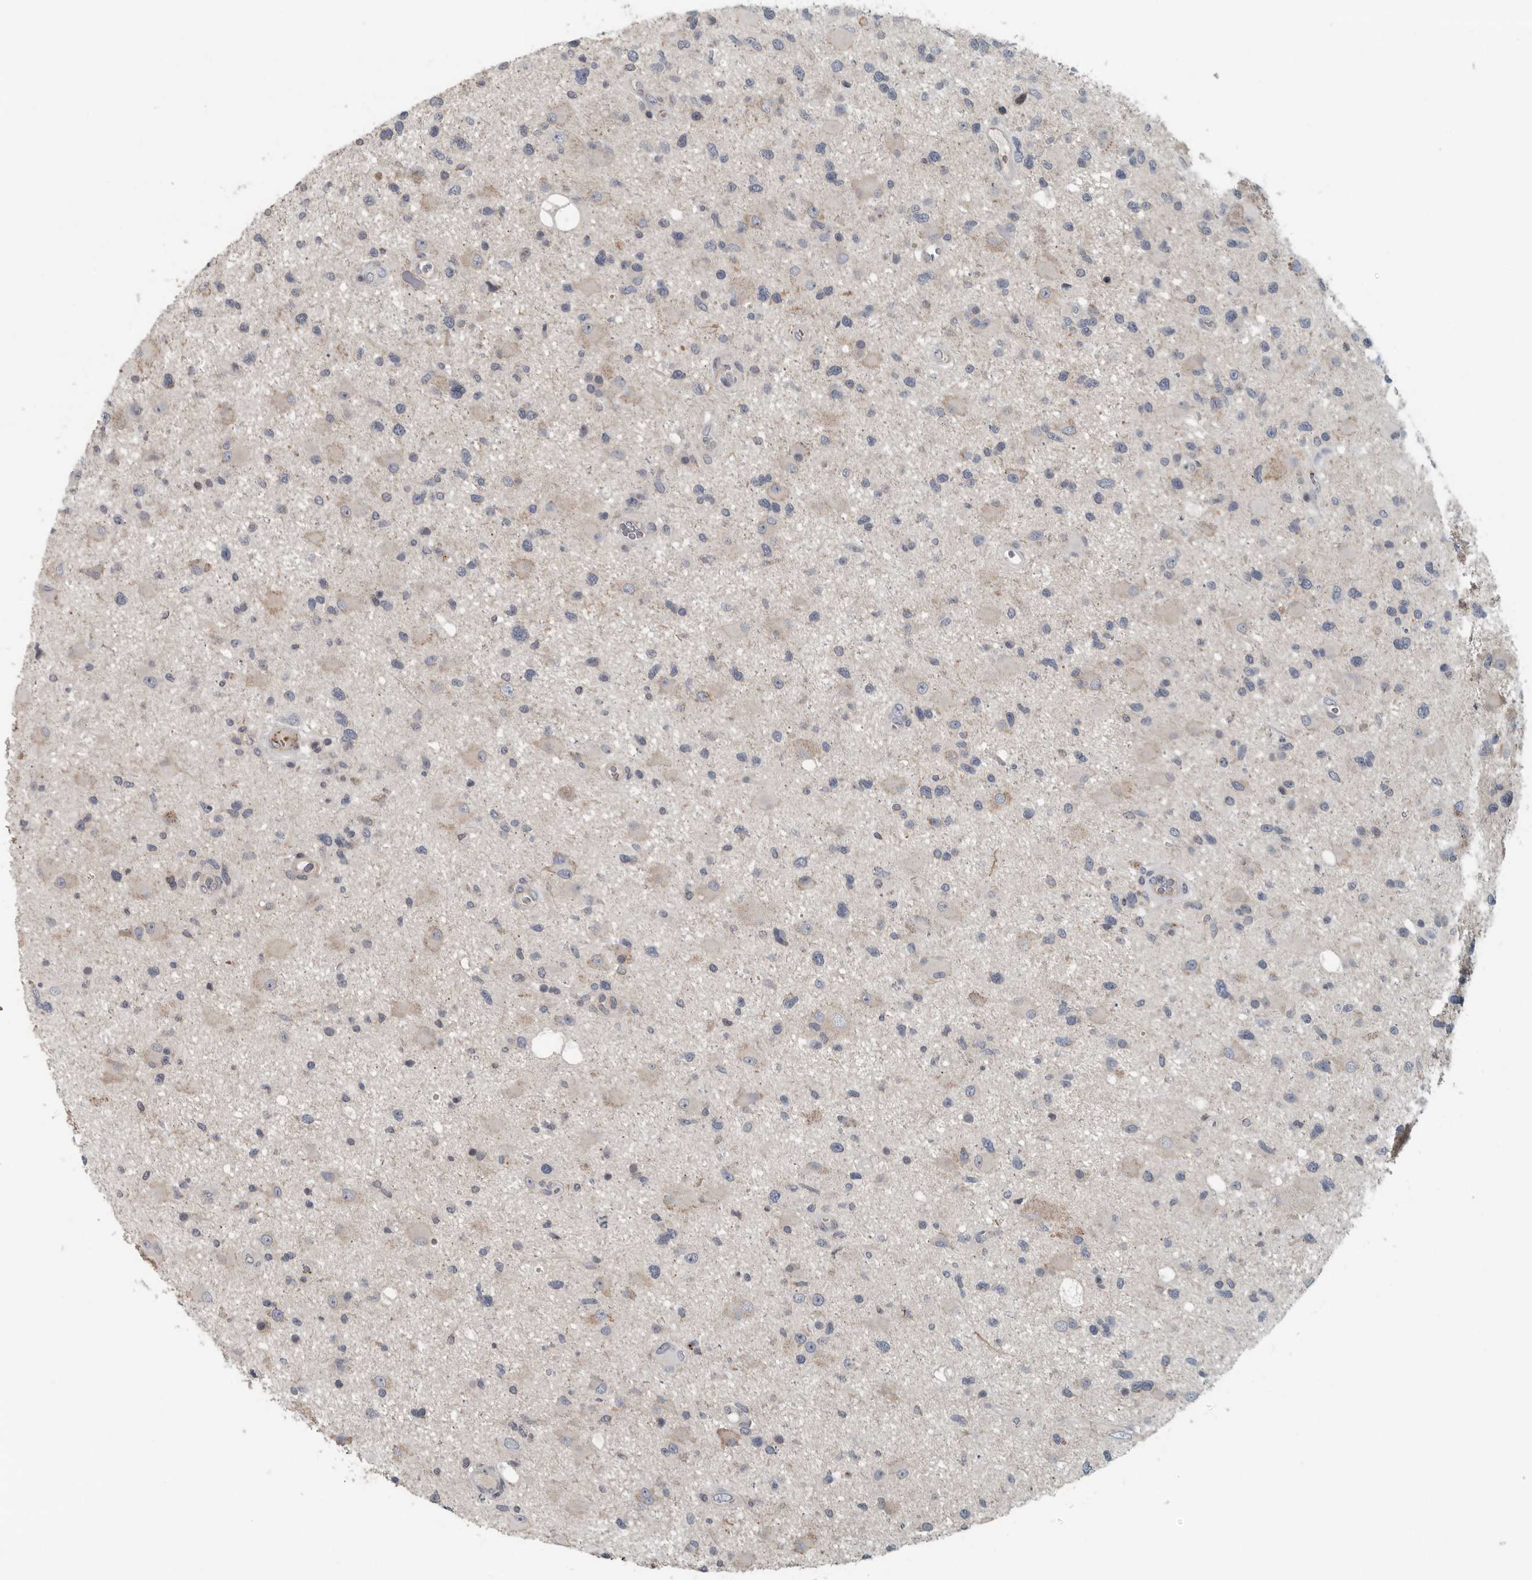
{"staining": {"intensity": "negative", "quantity": "none", "location": "none"}, "tissue": "glioma", "cell_type": "Tumor cells", "image_type": "cancer", "snomed": [{"axis": "morphology", "description": "Glioma, malignant, High grade"}, {"axis": "topography", "description": "Brain"}], "caption": "Immunohistochemistry (IHC) micrograph of high-grade glioma (malignant) stained for a protein (brown), which demonstrates no positivity in tumor cells.", "gene": "MPP3", "patient": {"sex": "male", "age": 33}}